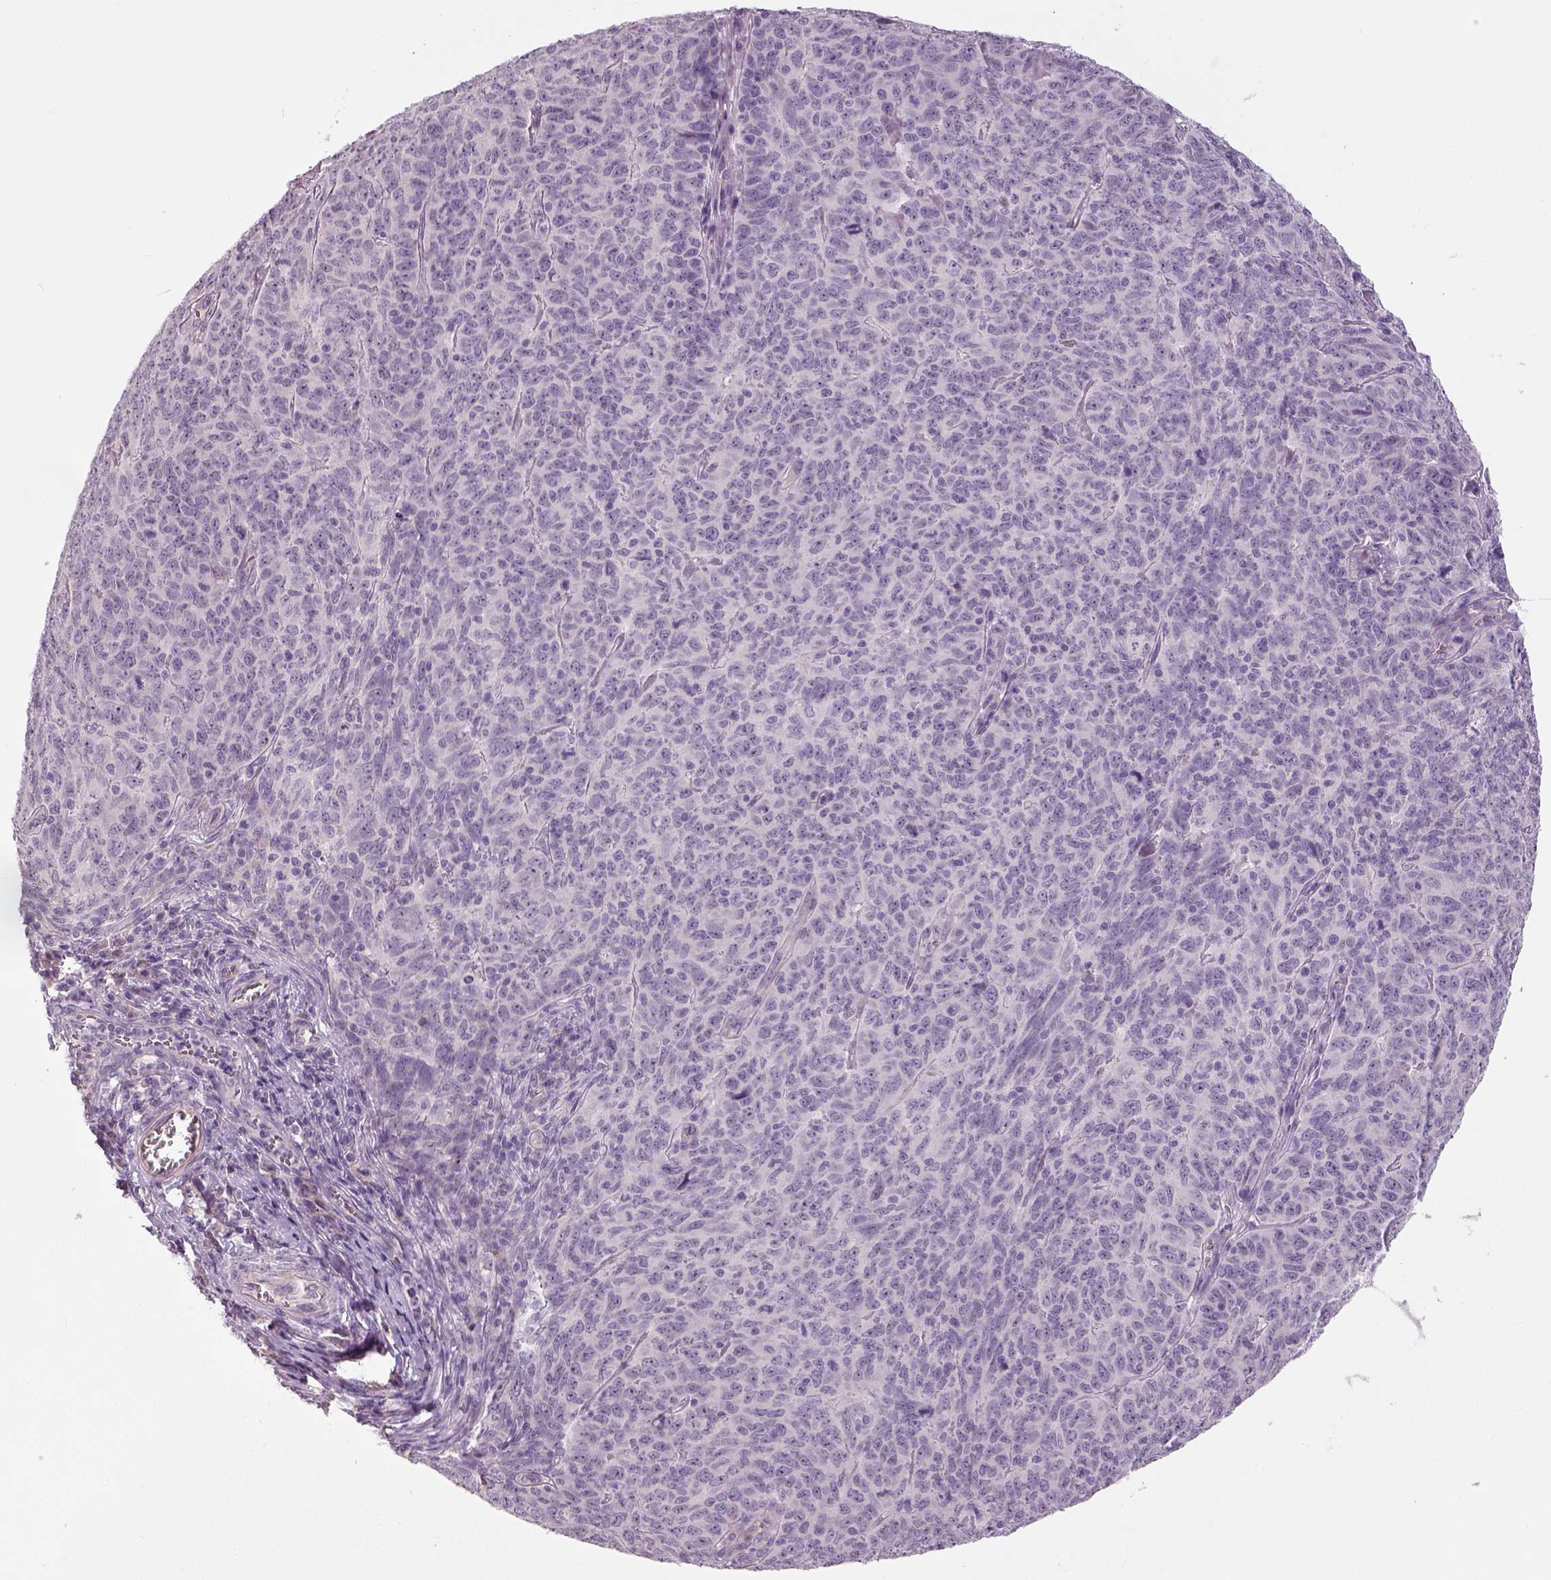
{"staining": {"intensity": "negative", "quantity": "none", "location": "none"}, "tissue": "skin cancer", "cell_type": "Tumor cells", "image_type": "cancer", "snomed": [{"axis": "morphology", "description": "Squamous cell carcinoma, NOS"}, {"axis": "topography", "description": "Skin"}, {"axis": "topography", "description": "Anal"}], "caption": "Human skin cancer stained for a protein using immunohistochemistry (IHC) demonstrates no expression in tumor cells.", "gene": "NECAB1", "patient": {"sex": "female", "age": 51}}